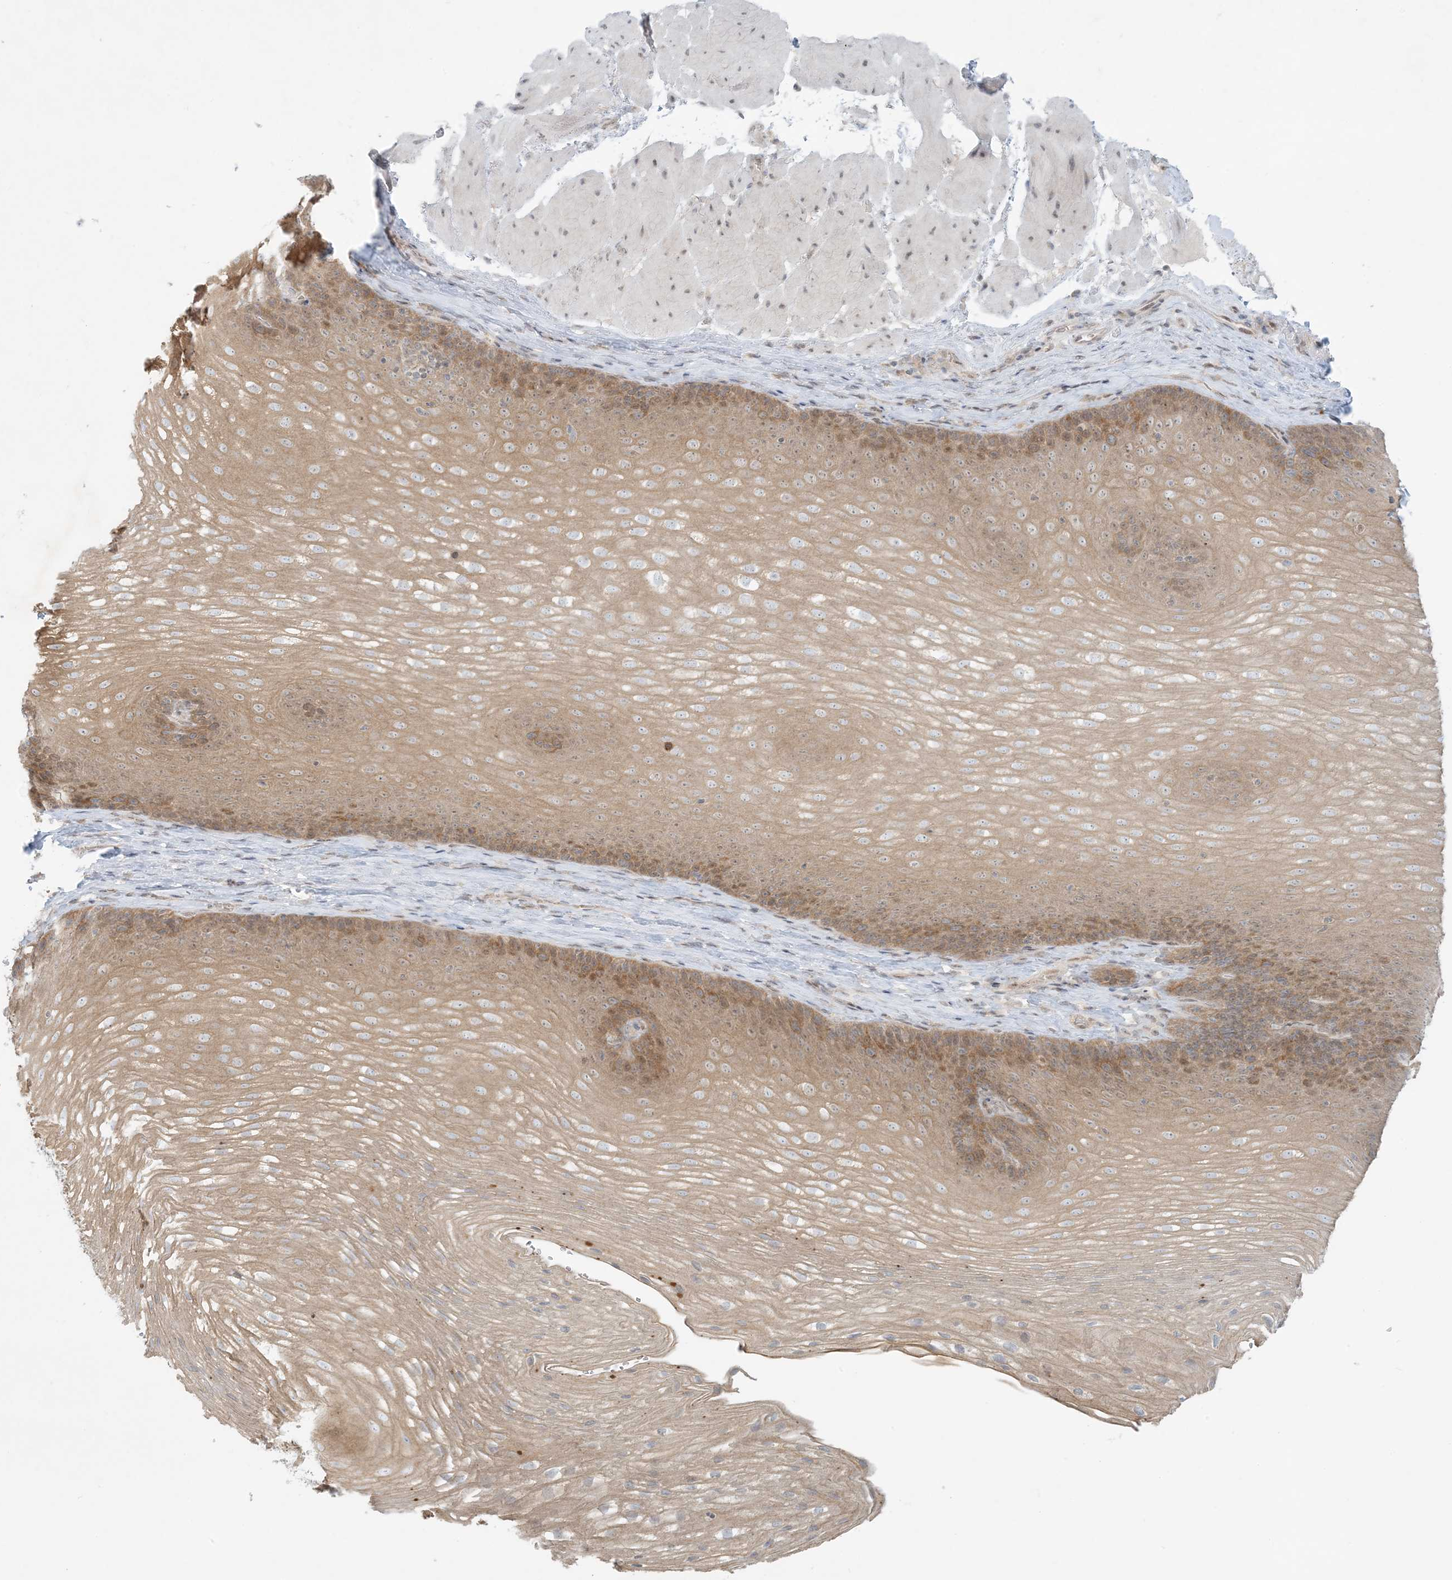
{"staining": {"intensity": "moderate", "quantity": "25%-75%", "location": "cytoplasmic/membranous,nuclear"}, "tissue": "esophagus", "cell_type": "Squamous epithelial cells", "image_type": "normal", "snomed": [{"axis": "morphology", "description": "Normal tissue, NOS"}, {"axis": "topography", "description": "Esophagus"}], "caption": "Immunohistochemical staining of benign esophagus displays moderate cytoplasmic/membranous,nuclear protein staining in approximately 25%-75% of squamous epithelial cells.", "gene": "OBI1", "patient": {"sex": "female", "age": 66}}